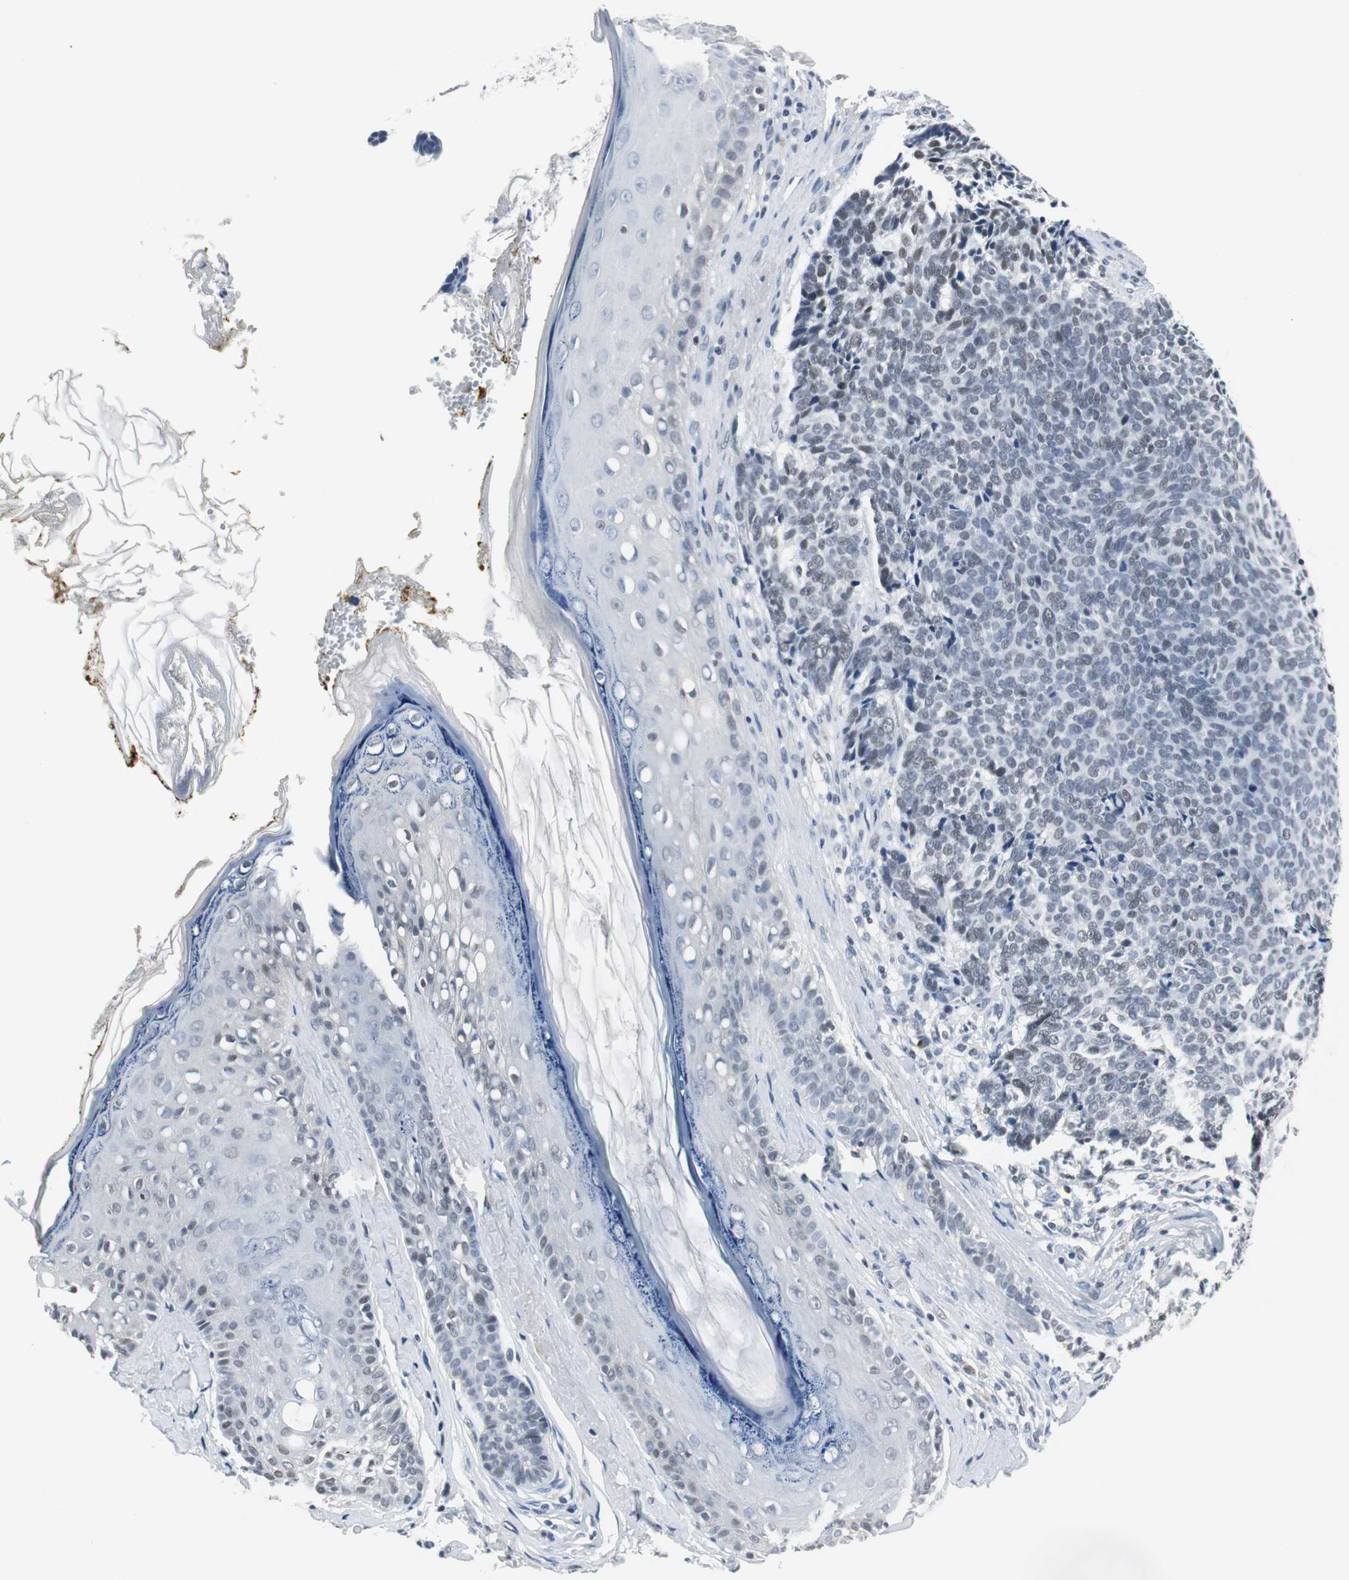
{"staining": {"intensity": "weak", "quantity": "<25%", "location": "nuclear"}, "tissue": "skin cancer", "cell_type": "Tumor cells", "image_type": "cancer", "snomed": [{"axis": "morphology", "description": "Basal cell carcinoma"}, {"axis": "topography", "description": "Skin"}], "caption": "Tumor cells show no significant protein expression in skin cancer.", "gene": "ELK1", "patient": {"sex": "male", "age": 84}}